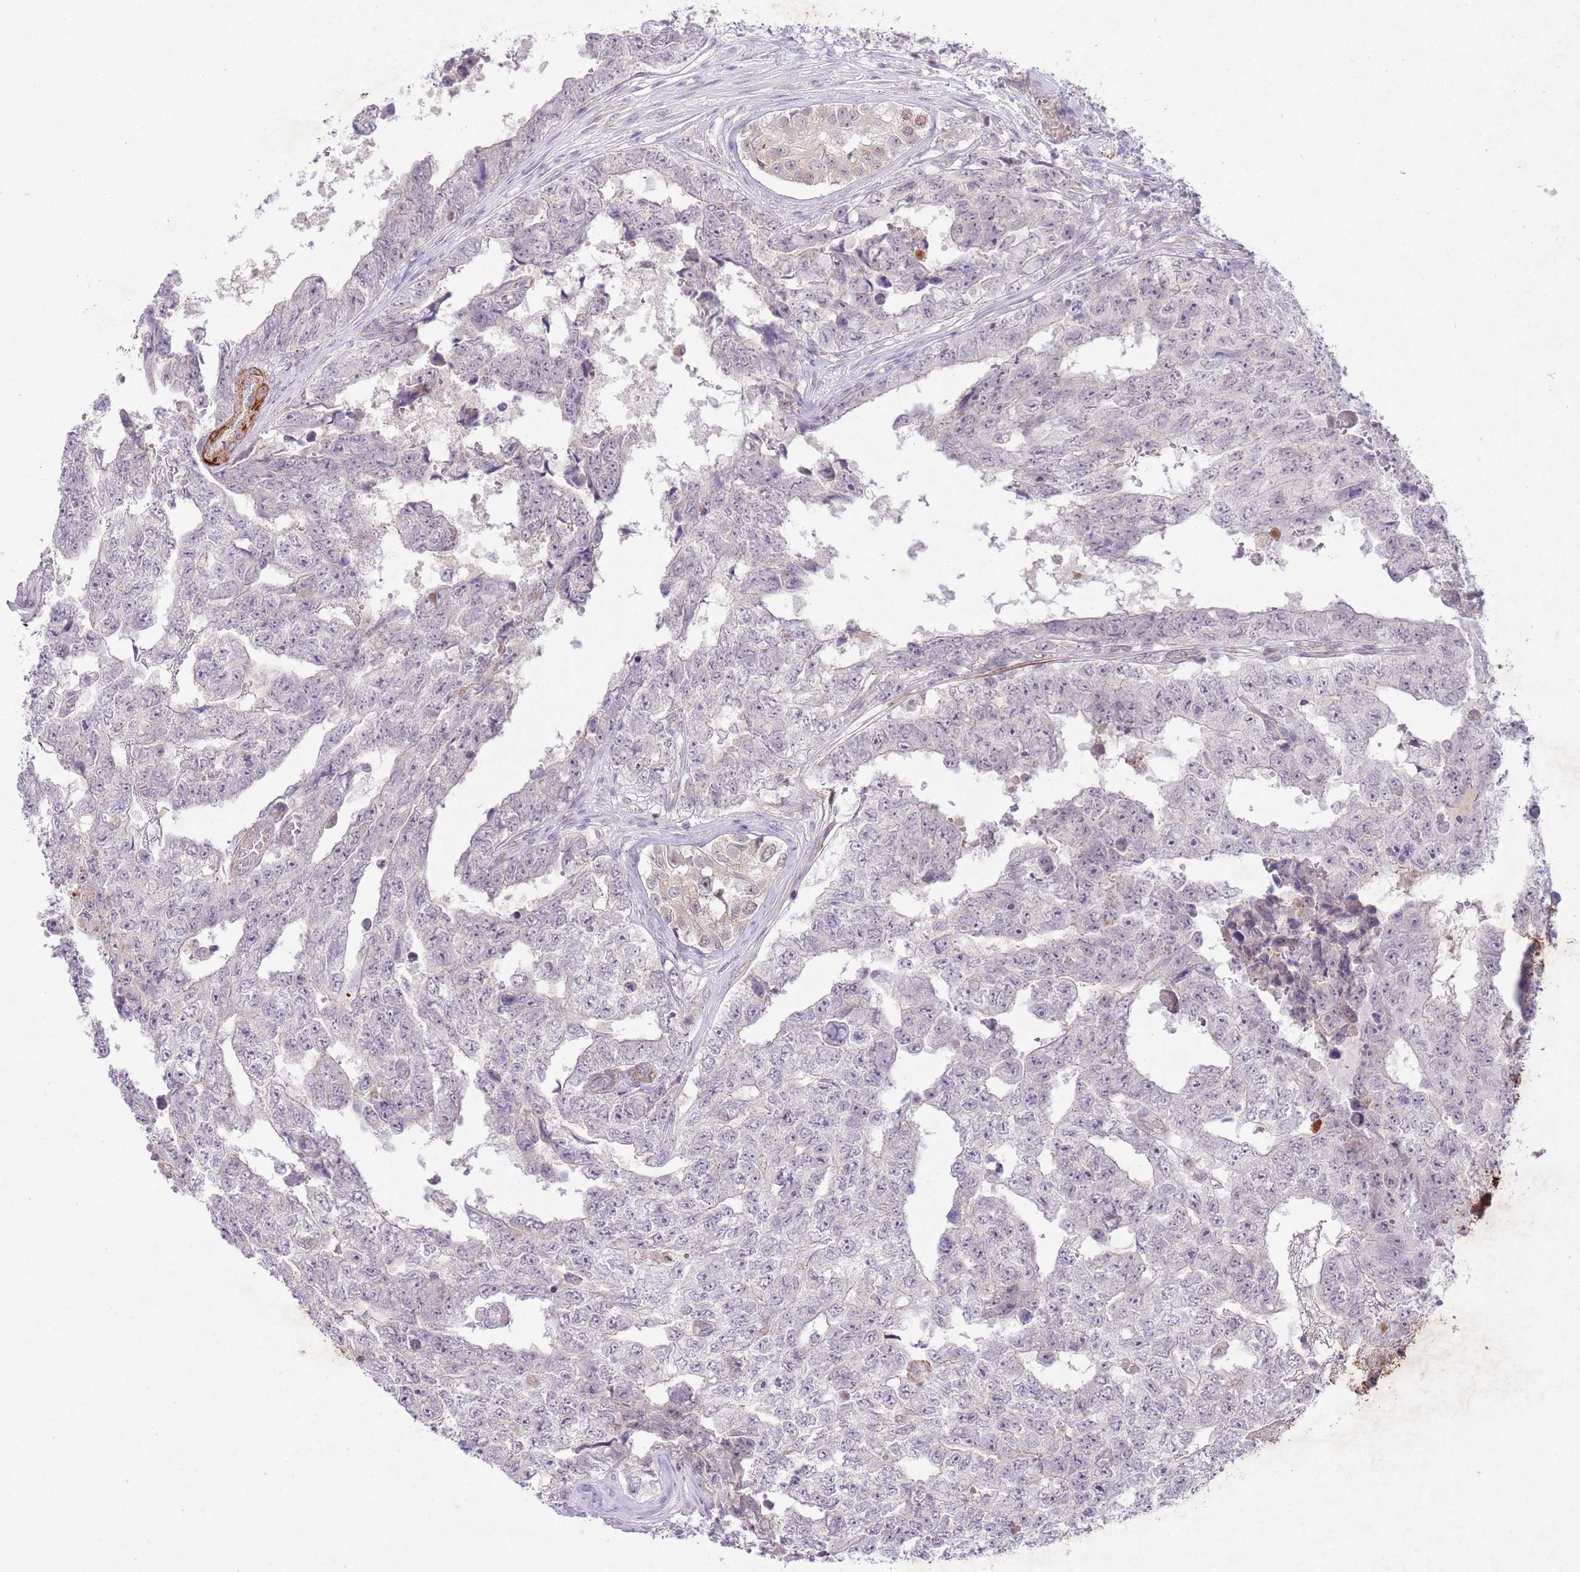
{"staining": {"intensity": "negative", "quantity": "none", "location": "none"}, "tissue": "testis cancer", "cell_type": "Tumor cells", "image_type": "cancer", "snomed": [{"axis": "morphology", "description": "Carcinoma, Embryonal, NOS"}, {"axis": "topography", "description": "Testis"}], "caption": "This is an immunohistochemistry micrograph of human testis cancer. There is no positivity in tumor cells.", "gene": "CCNI", "patient": {"sex": "male", "age": 25}}